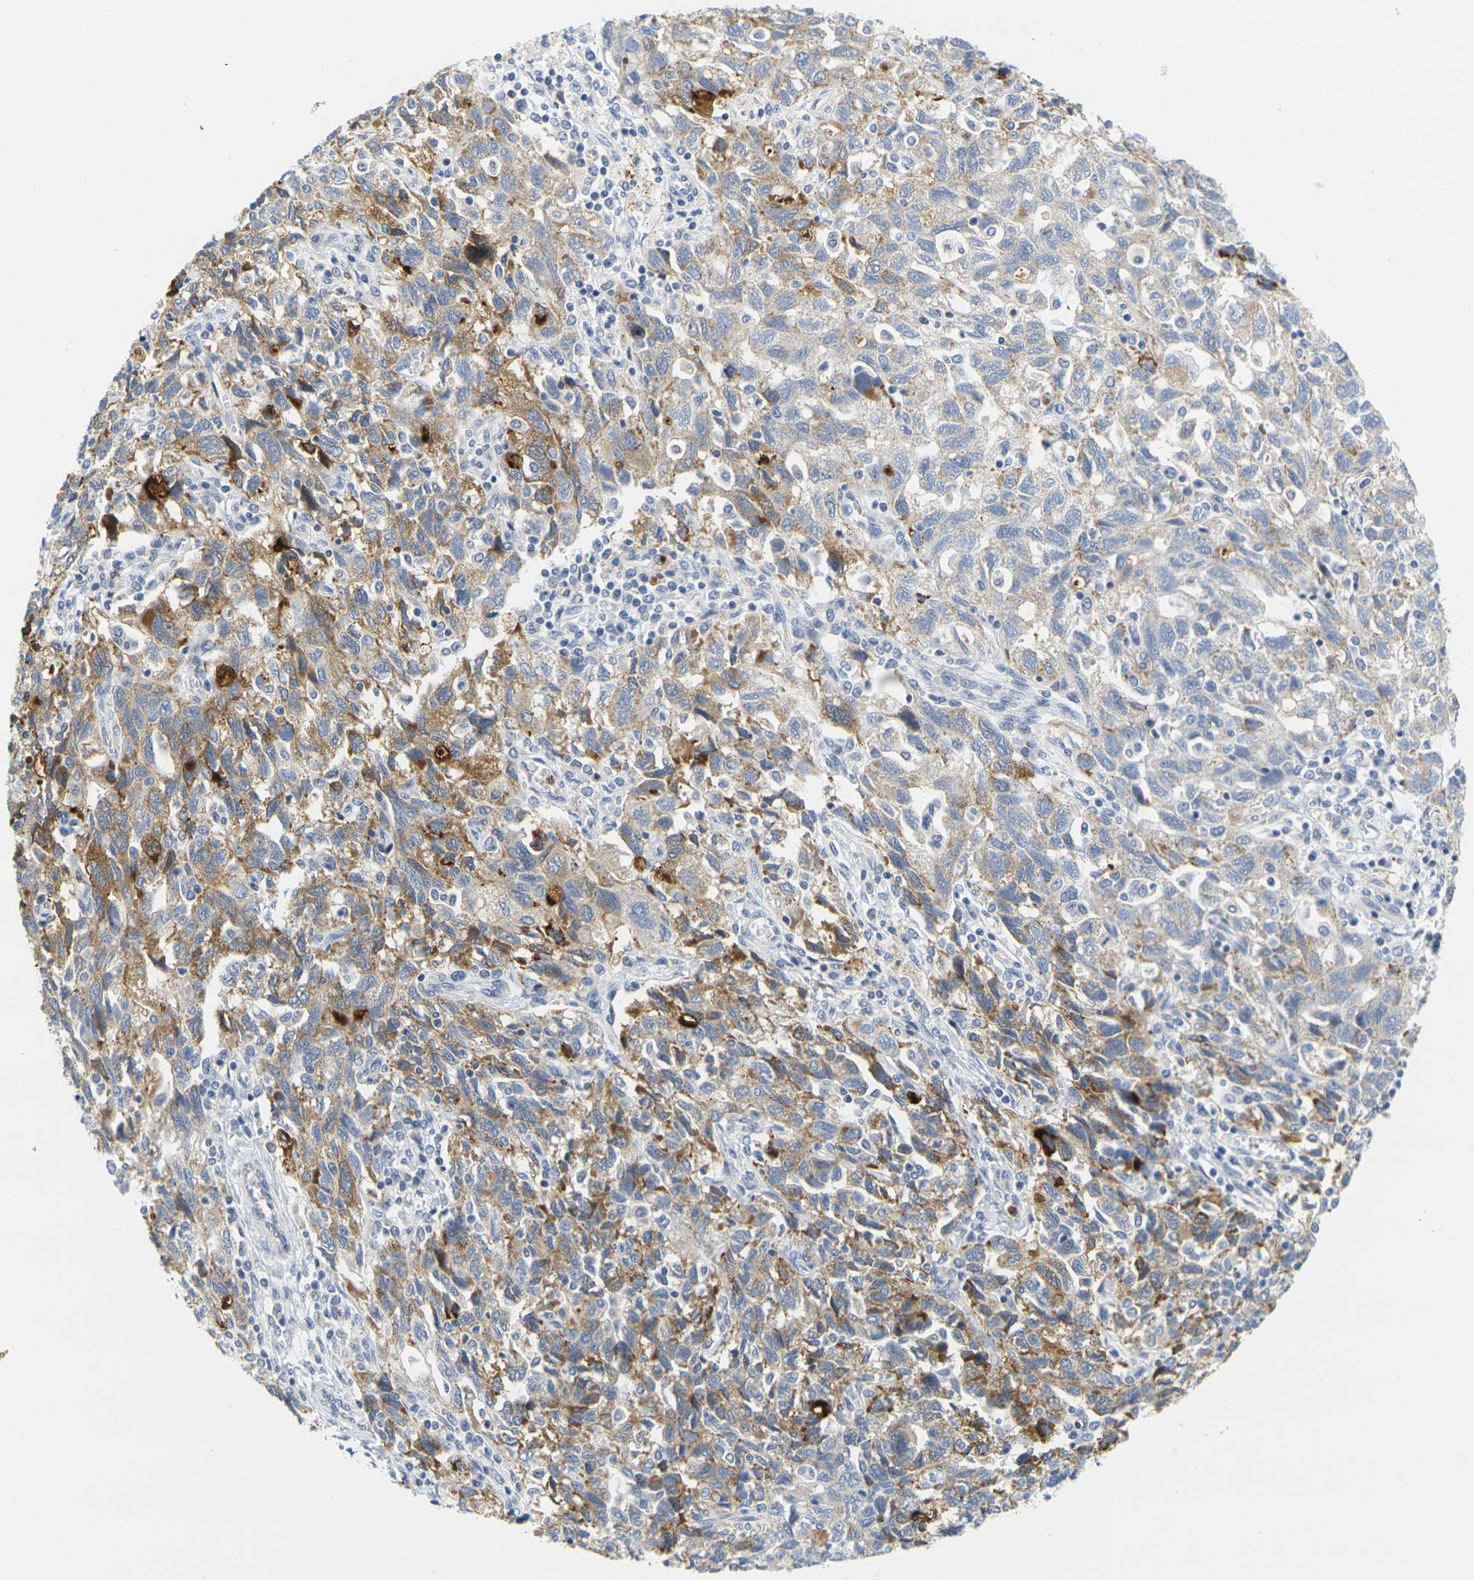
{"staining": {"intensity": "moderate", "quantity": ">75%", "location": "cytoplasmic/membranous"}, "tissue": "ovarian cancer", "cell_type": "Tumor cells", "image_type": "cancer", "snomed": [{"axis": "morphology", "description": "Carcinoma, NOS"}, {"axis": "morphology", "description": "Cystadenocarcinoma, serous, NOS"}, {"axis": "topography", "description": "Ovary"}], "caption": "Immunohistochemistry (IHC) image of human ovarian cancer stained for a protein (brown), which shows medium levels of moderate cytoplasmic/membranous expression in about >75% of tumor cells.", "gene": "KLK5", "patient": {"sex": "female", "age": 69}}